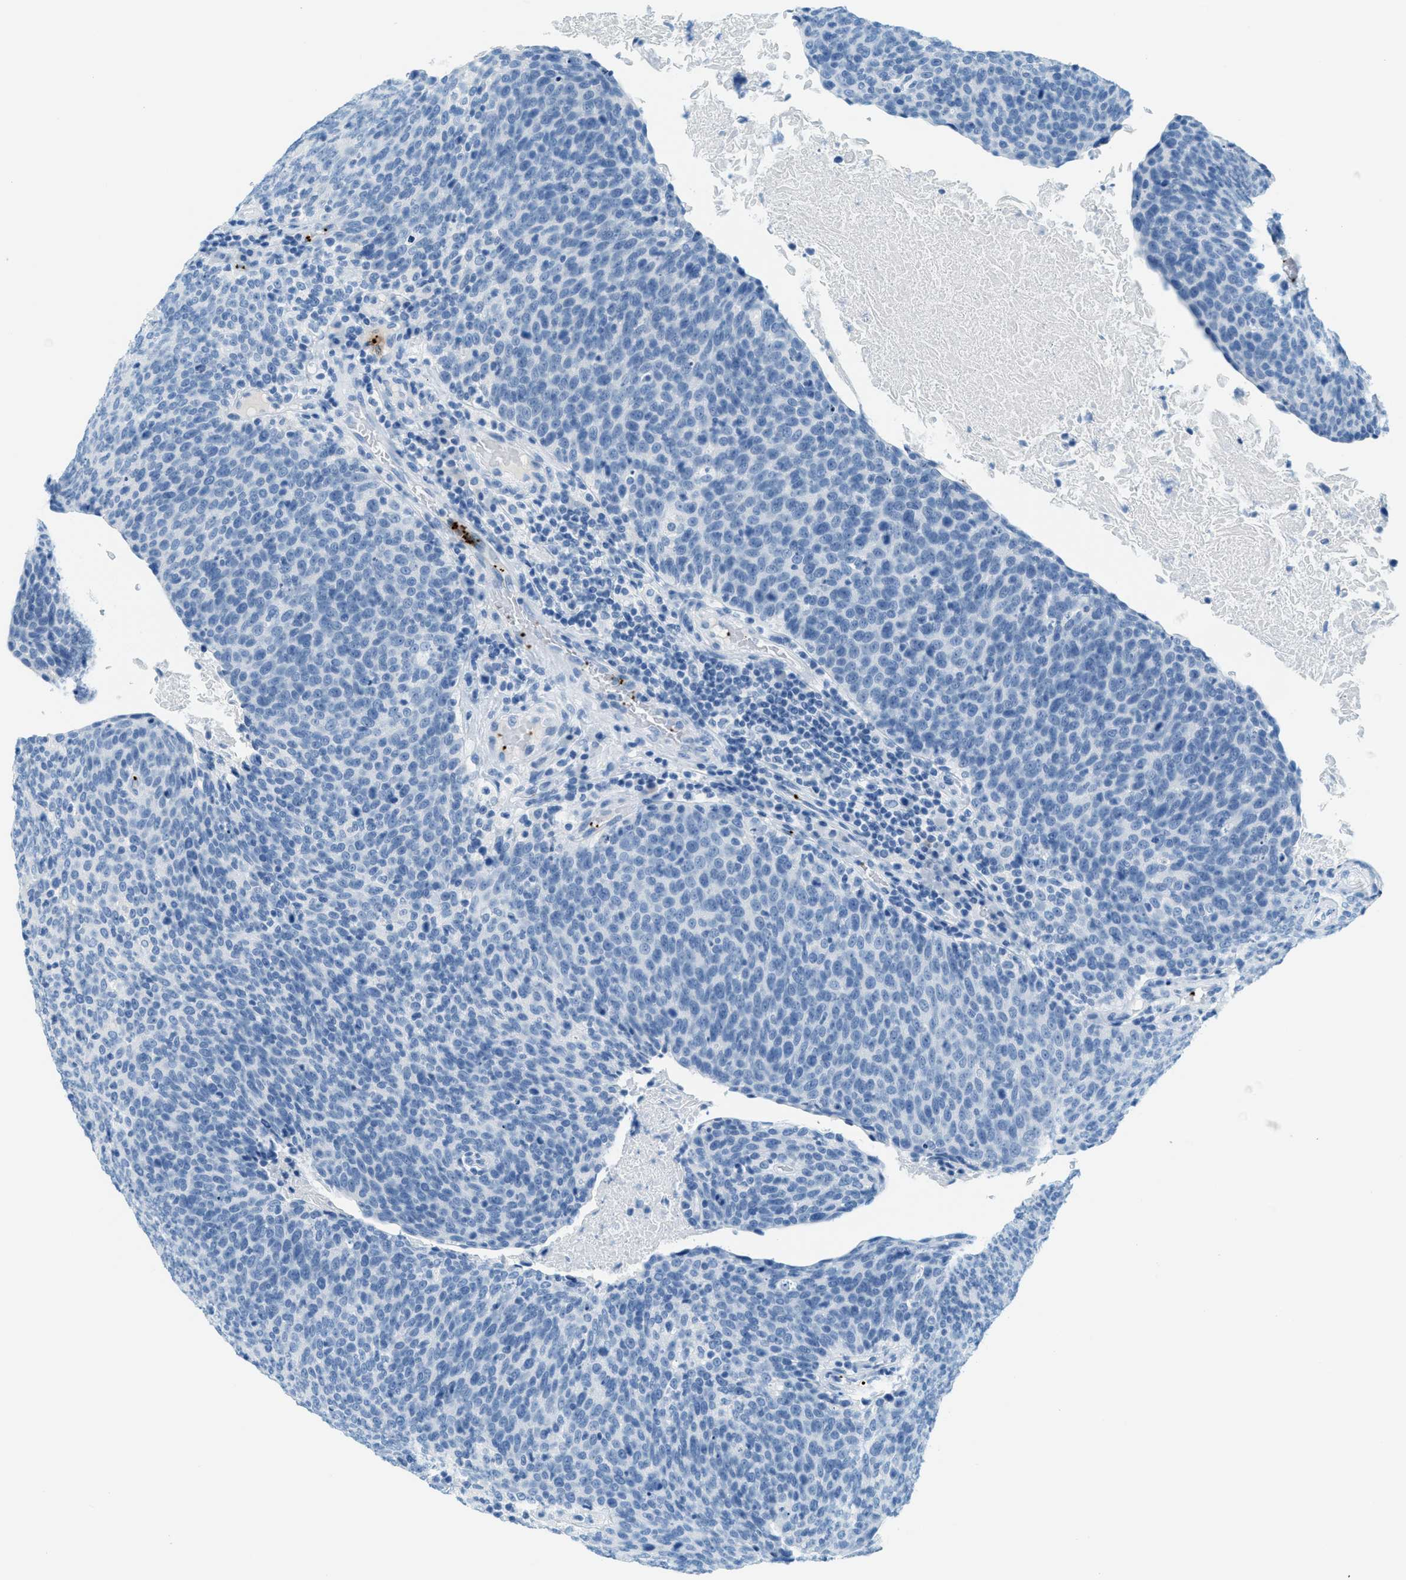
{"staining": {"intensity": "negative", "quantity": "none", "location": "none"}, "tissue": "head and neck cancer", "cell_type": "Tumor cells", "image_type": "cancer", "snomed": [{"axis": "morphology", "description": "Squamous cell carcinoma, NOS"}, {"axis": "morphology", "description": "Squamous cell carcinoma, metastatic, NOS"}, {"axis": "topography", "description": "Lymph node"}, {"axis": "topography", "description": "Head-Neck"}], "caption": "Immunohistochemistry of head and neck cancer reveals no expression in tumor cells.", "gene": "PPBP", "patient": {"sex": "male", "age": 62}}